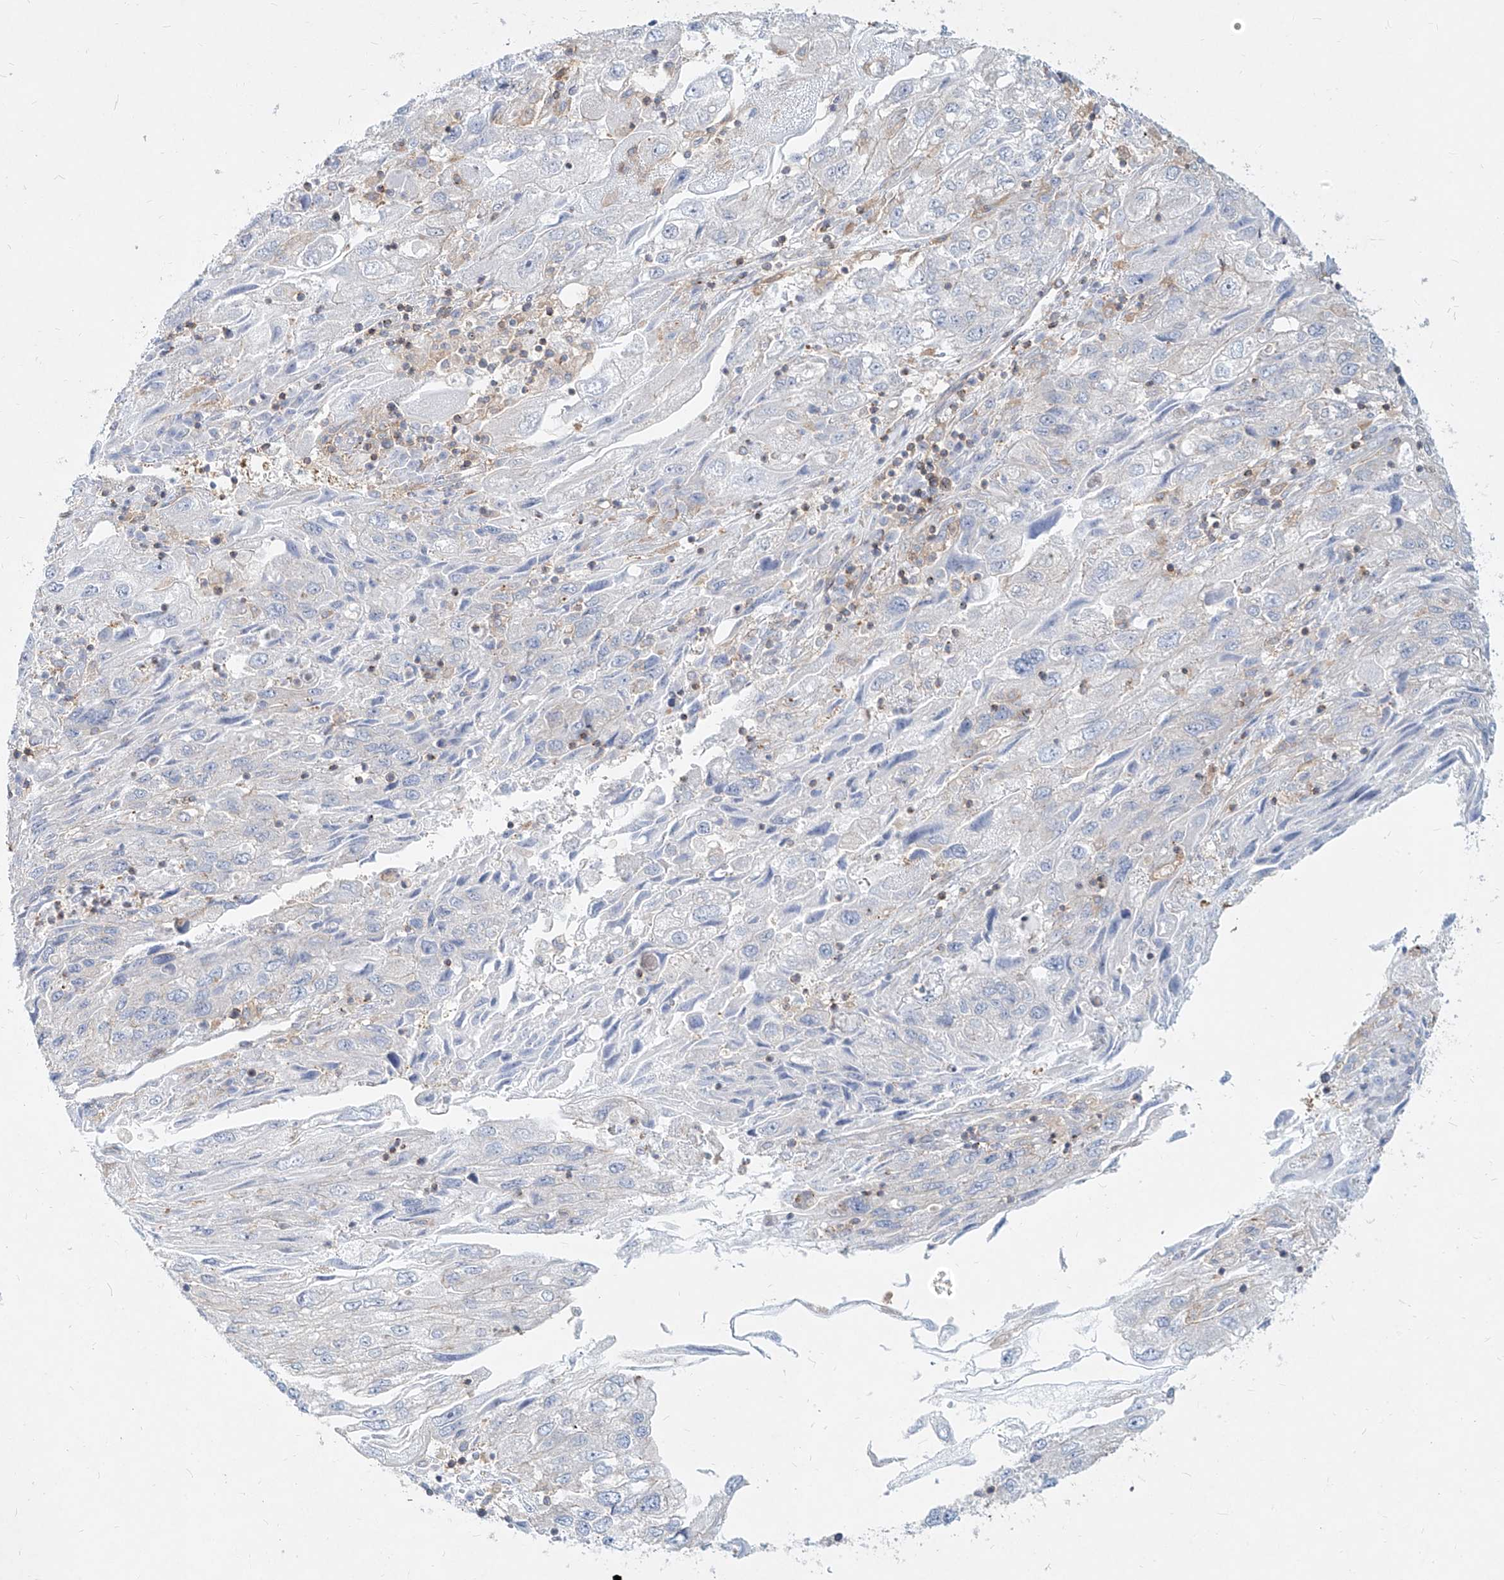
{"staining": {"intensity": "negative", "quantity": "none", "location": "none"}, "tissue": "endometrial cancer", "cell_type": "Tumor cells", "image_type": "cancer", "snomed": [{"axis": "morphology", "description": "Adenocarcinoma, NOS"}, {"axis": "topography", "description": "Endometrium"}], "caption": "IHC of adenocarcinoma (endometrial) shows no positivity in tumor cells.", "gene": "SLC2A12", "patient": {"sex": "female", "age": 49}}